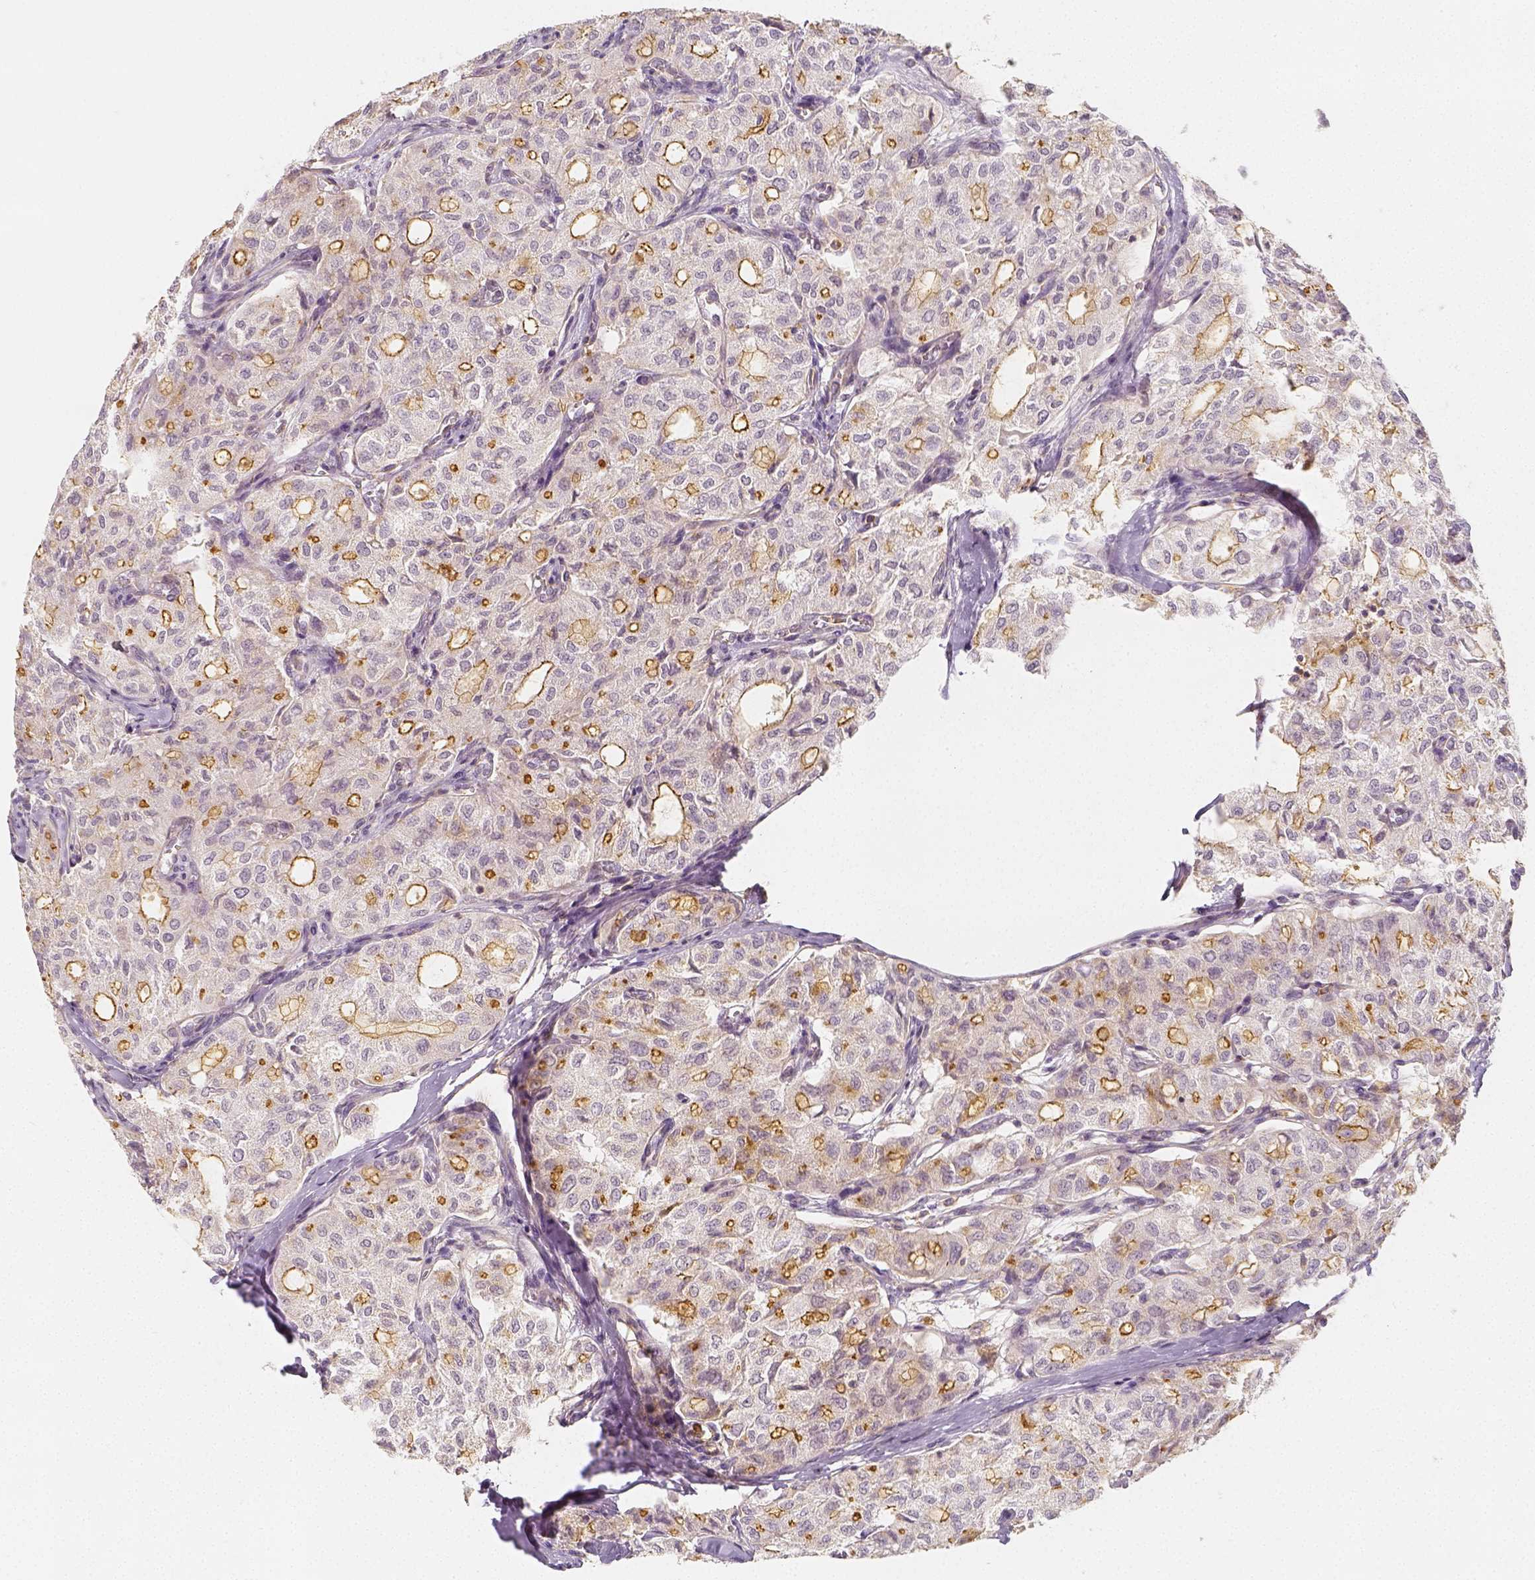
{"staining": {"intensity": "moderate", "quantity": "<25%", "location": "cytoplasmic/membranous"}, "tissue": "thyroid cancer", "cell_type": "Tumor cells", "image_type": "cancer", "snomed": [{"axis": "morphology", "description": "Follicular adenoma carcinoma, NOS"}, {"axis": "topography", "description": "Thyroid gland"}], "caption": "This photomicrograph exhibits follicular adenoma carcinoma (thyroid) stained with immunohistochemistry (IHC) to label a protein in brown. The cytoplasmic/membranous of tumor cells show moderate positivity for the protein. Nuclei are counter-stained blue.", "gene": "PTPRJ", "patient": {"sex": "male", "age": 75}}